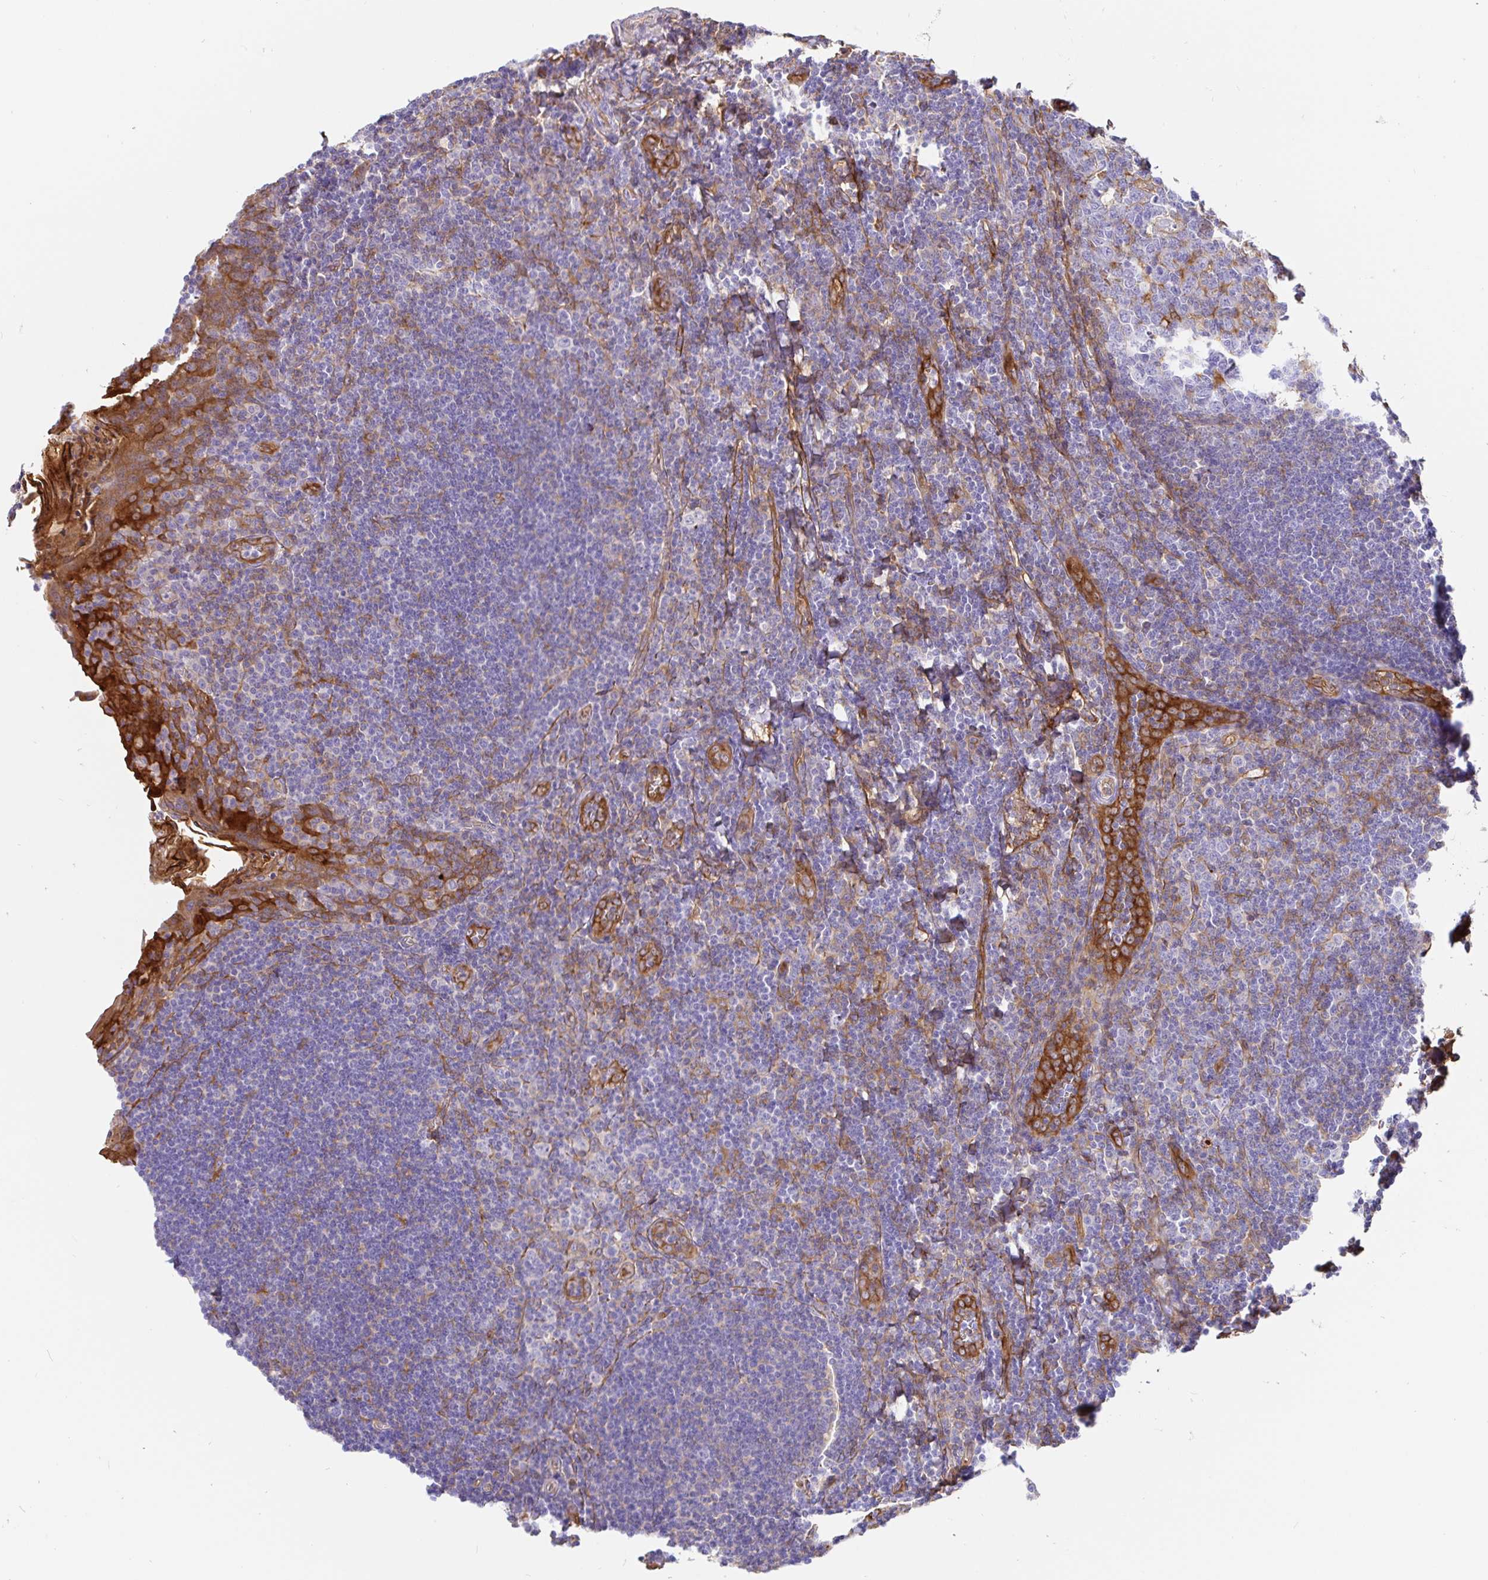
{"staining": {"intensity": "moderate", "quantity": "<25%", "location": "cytoplasmic/membranous"}, "tissue": "tonsil", "cell_type": "Germinal center cells", "image_type": "normal", "snomed": [{"axis": "morphology", "description": "Normal tissue, NOS"}, {"axis": "topography", "description": "Tonsil"}], "caption": "Moderate cytoplasmic/membranous protein staining is appreciated in approximately <25% of germinal center cells in tonsil.", "gene": "ANXA2", "patient": {"sex": "male", "age": 27}}